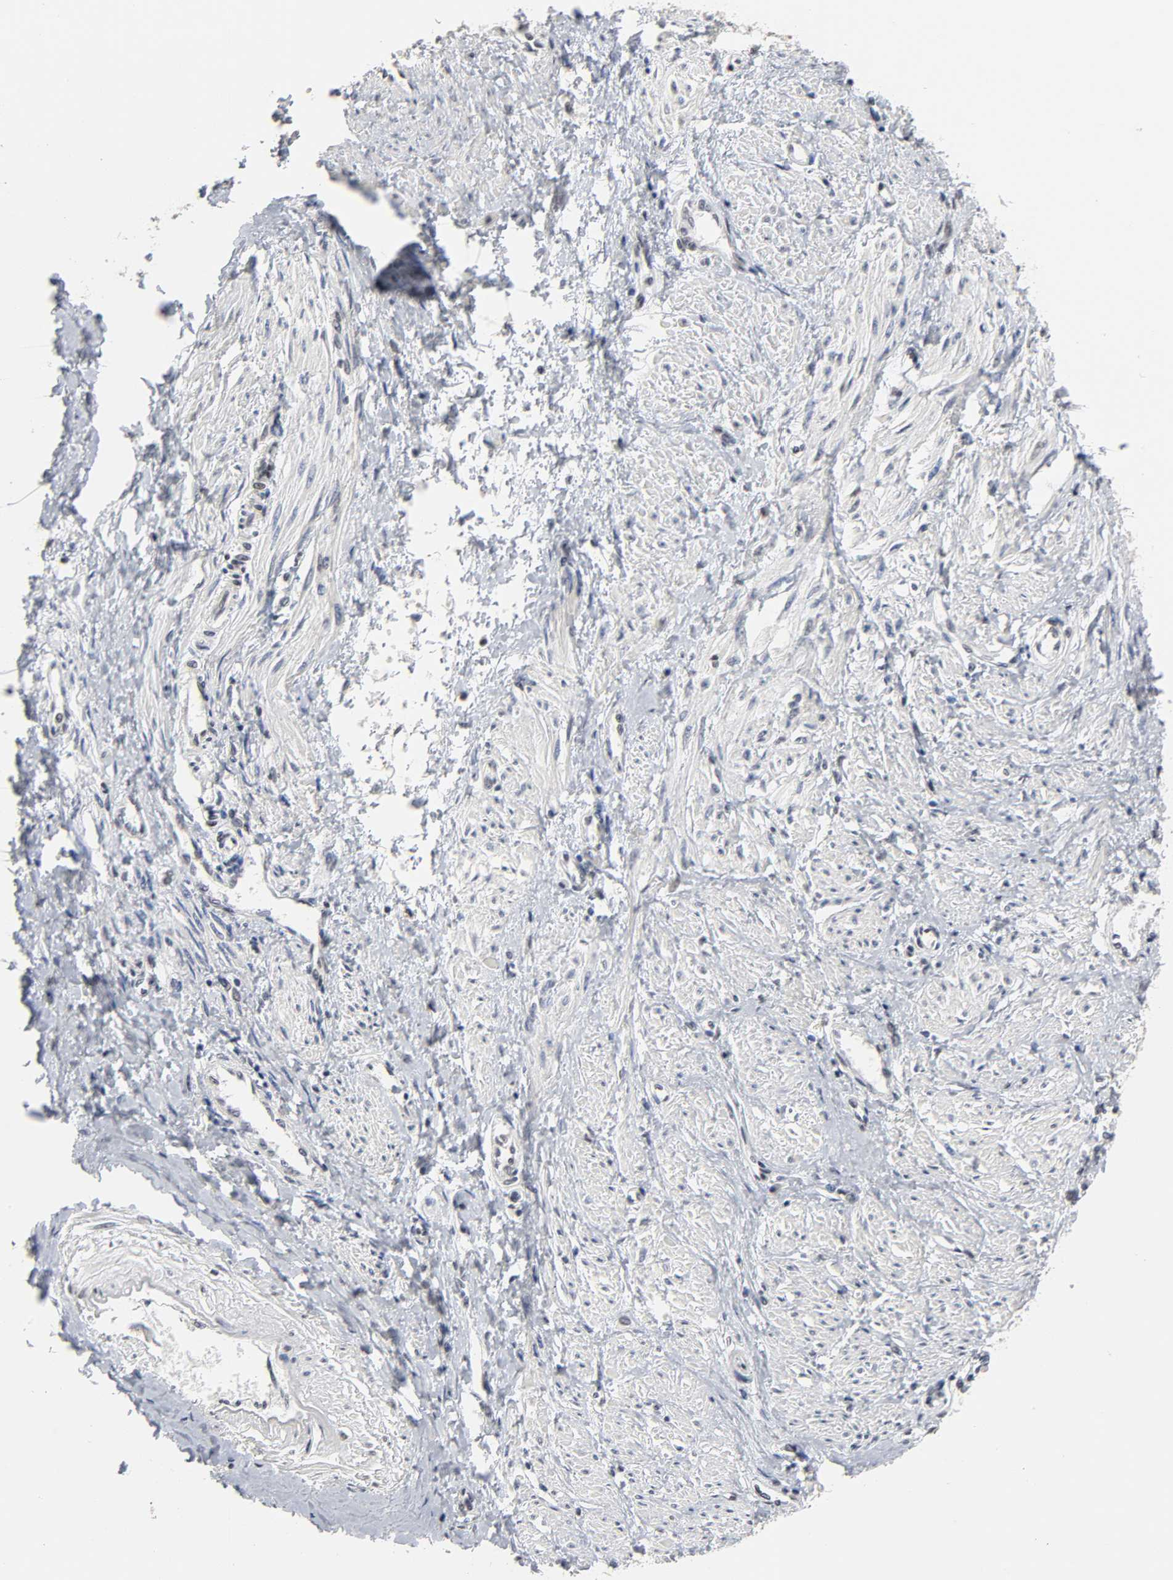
{"staining": {"intensity": "weak", "quantity": "25%-75%", "location": "nuclear"}, "tissue": "smooth muscle", "cell_type": "Smooth muscle cells", "image_type": "normal", "snomed": [{"axis": "morphology", "description": "Normal tissue, NOS"}, {"axis": "topography", "description": "Smooth muscle"}, {"axis": "topography", "description": "Uterus"}], "caption": "Weak nuclear protein positivity is appreciated in approximately 25%-75% of smooth muscle cells in smooth muscle. Using DAB (3,3'-diaminobenzidine) (brown) and hematoxylin (blue) stains, captured at high magnification using brightfield microscopy.", "gene": "TRIM33", "patient": {"sex": "female", "age": 39}}